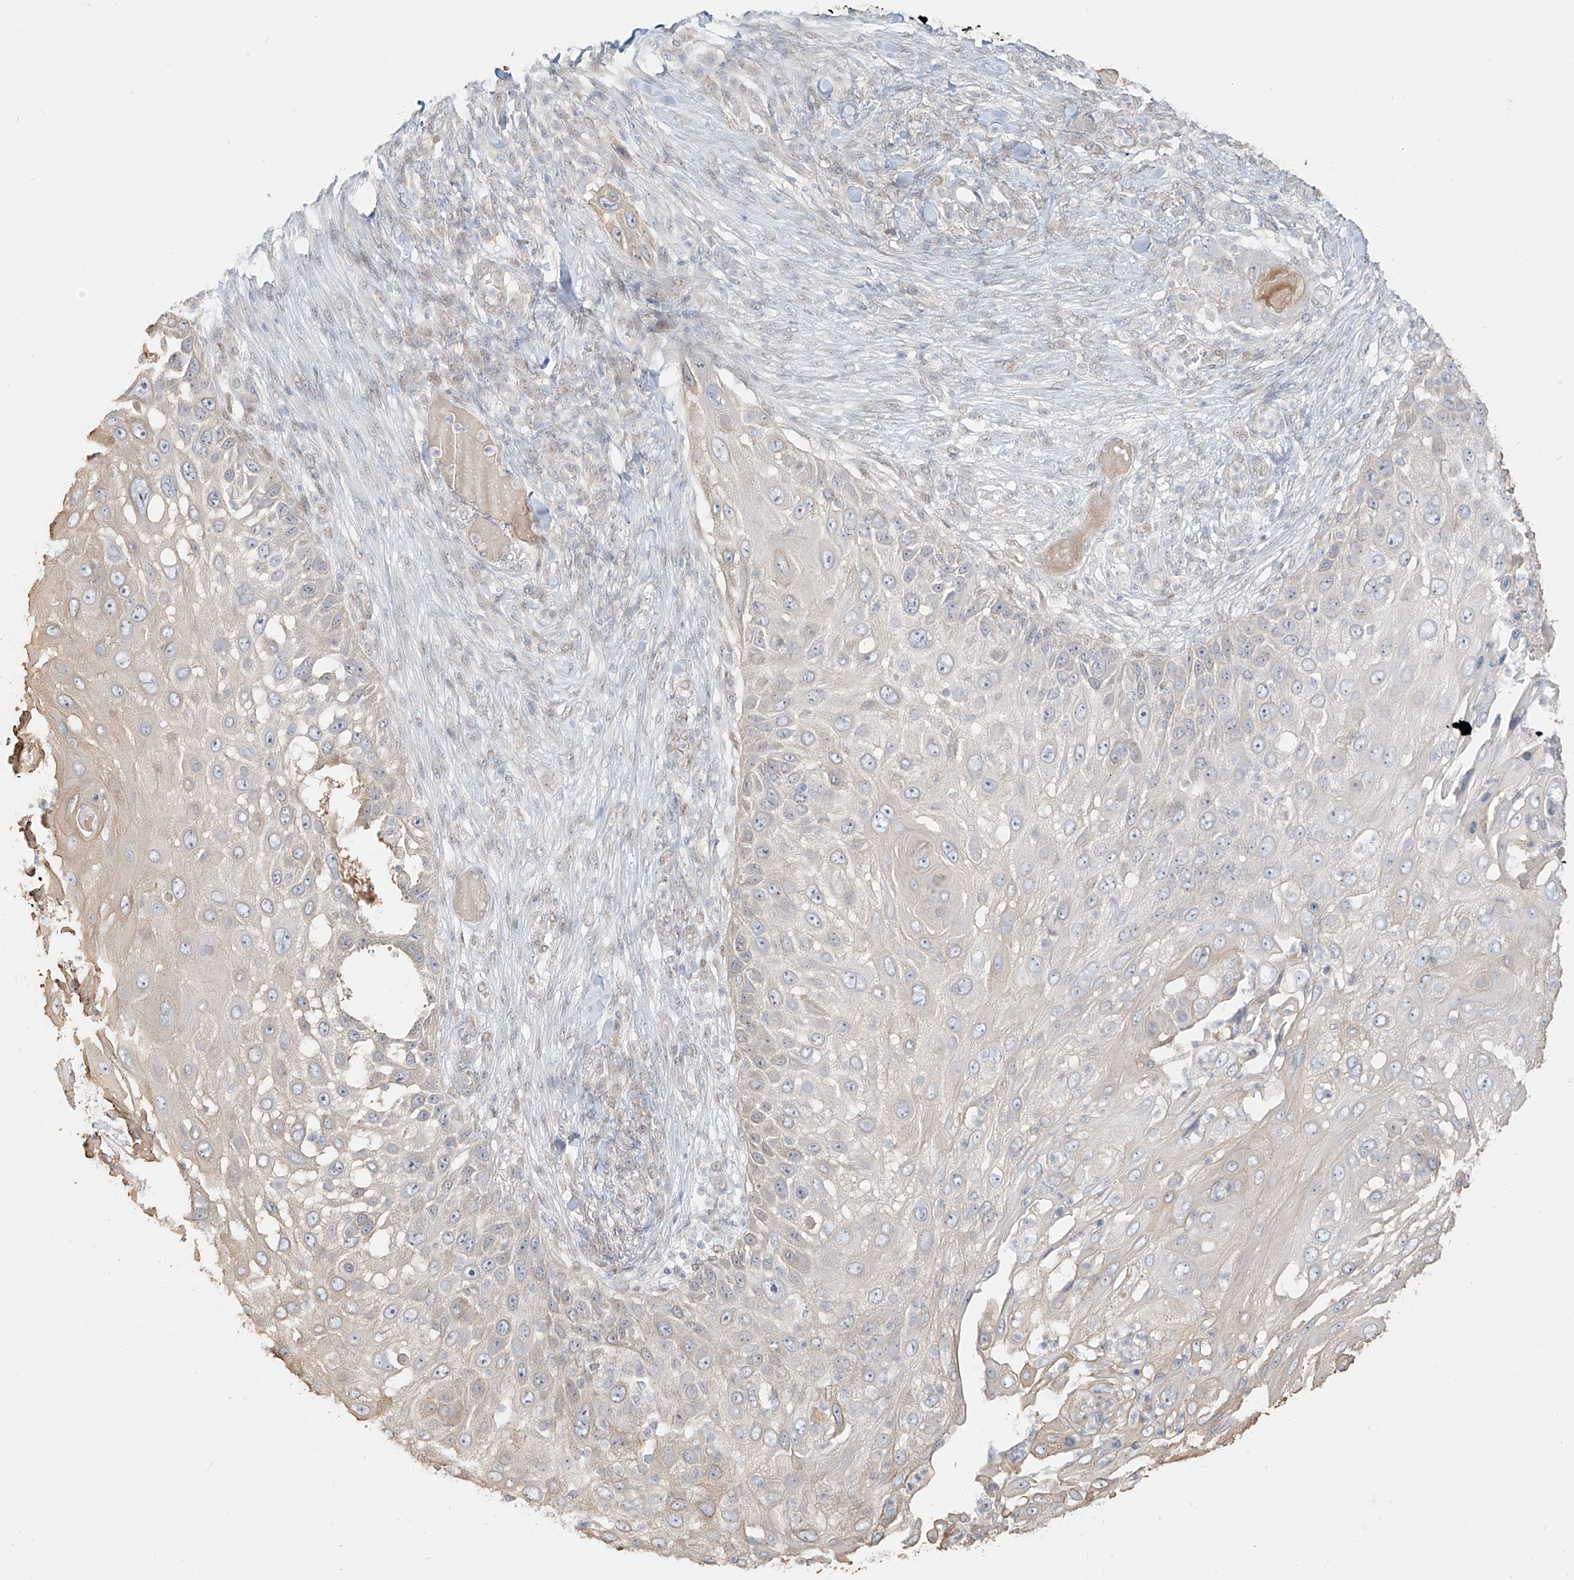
{"staining": {"intensity": "negative", "quantity": "none", "location": "none"}, "tissue": "skin cancer", "cell_type": "Tumor cells", "image_type": "cancer", "snomed": [{"axis": "morphology", "description": "Squamous cell carcinoma, NOS"}, {"axis": "topography", "description": "Skin"}], "caption": "IHC image of neoplastic tissue: human squamous cell carcinoma (skin) stained with DAB demonstrates no significant protein positivity in tumor cells. (Immunohistochemistry (ihc), brightfield microscopy, high magnification).", "gene": "ZNF774", "patient": {"sex": "female", "age": 44}}